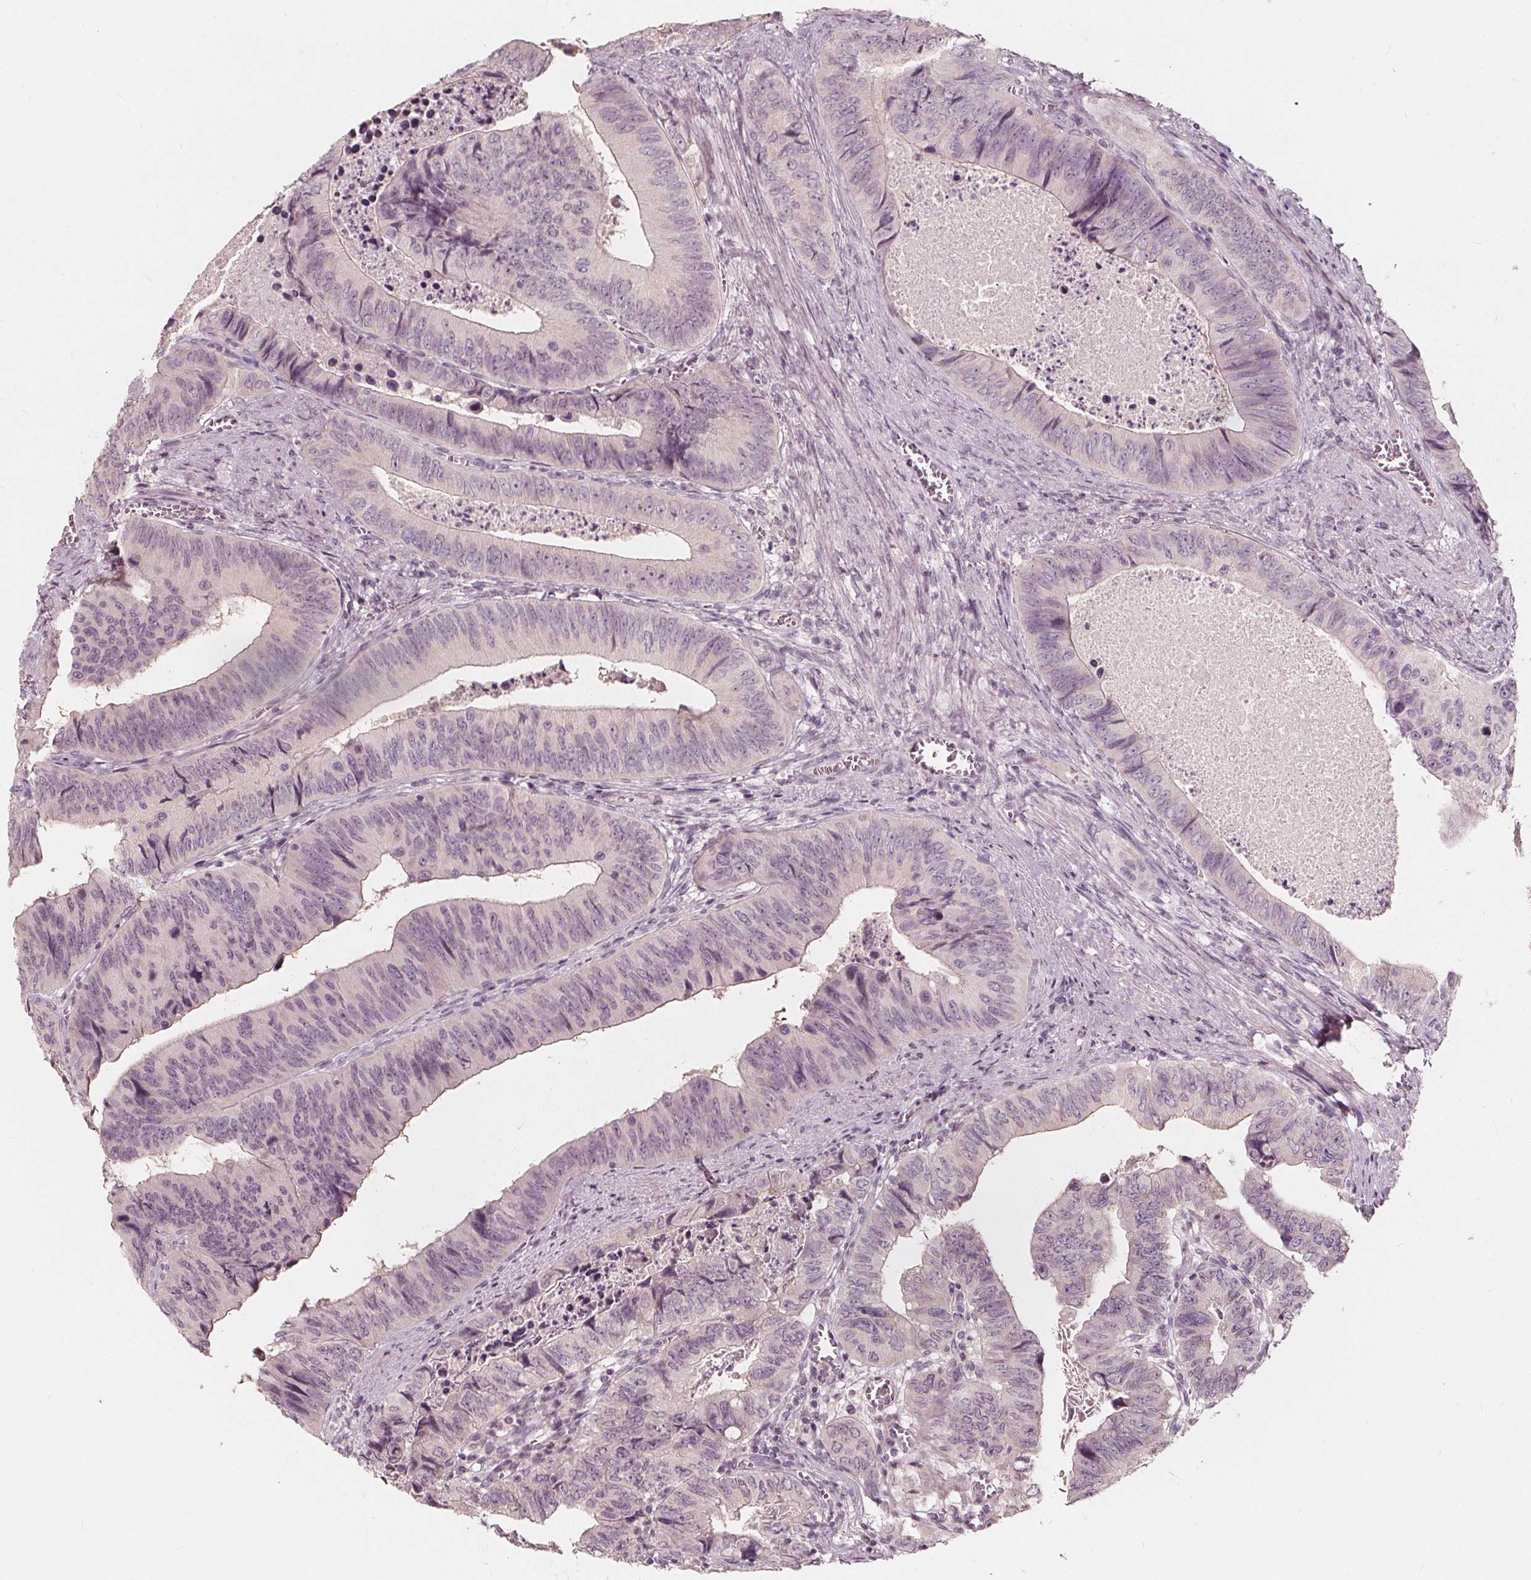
{"staining": {"intensity": "negative", "quantity": "none", "location": "none"}, "tissue": "colorectal cancer", "cell_type": "Tumor cells", "image_type": "cancer", "snomed": [{"axis": "morphology", "description": "Adenocarcinoma, NOS"}, {"axis": "topography", "description": "Colon"}], "caption": "Micrograph shows no protein expression in tumor cells of colorectal cancer (adenocarcinoma) tissue. (Stains: DAB IHC with hematoxylin counter stain, Microscopy: brightfield microscopy at high magnification).", "gene": "NPC1L1", "patient": {"sex": "female", "age": 84}}